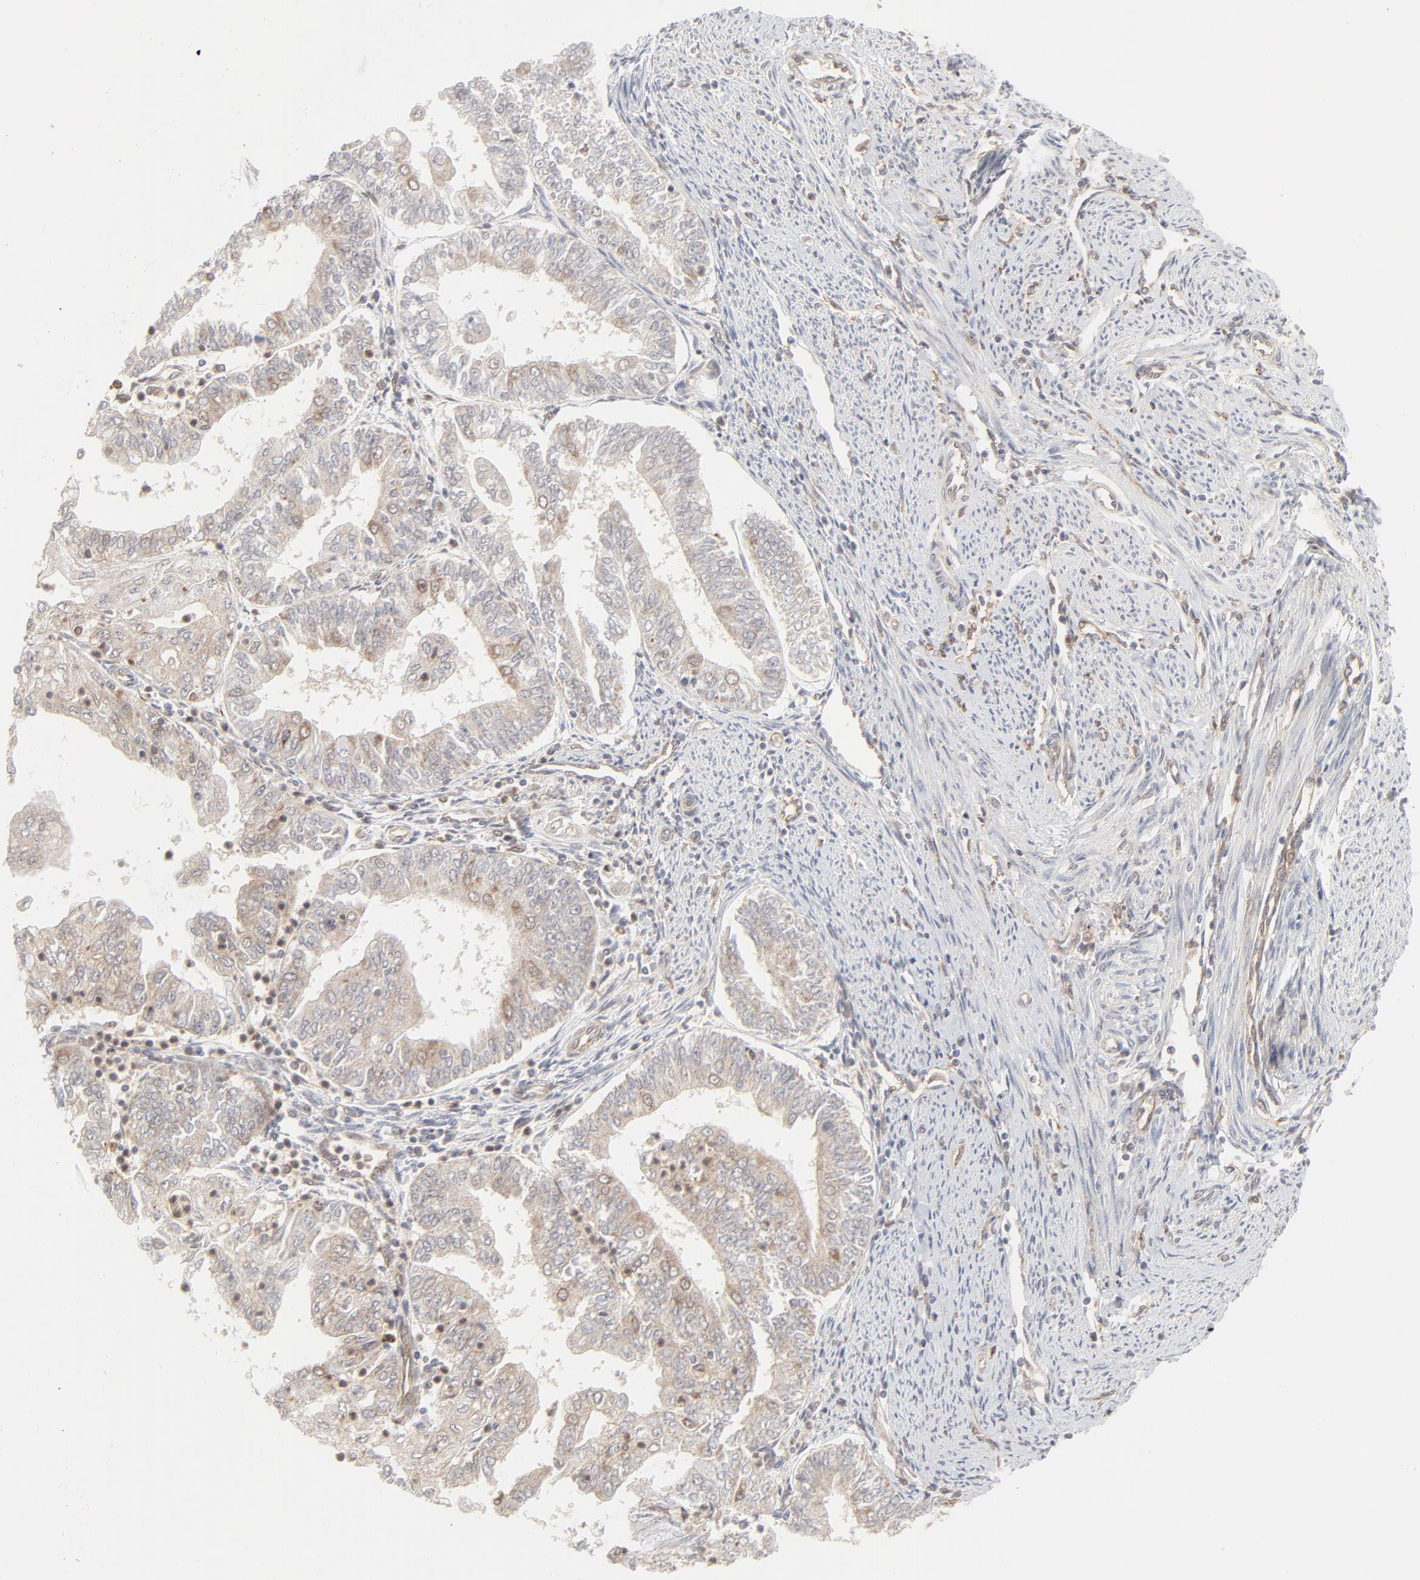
{"staining": {"intensity": "weak", "quantity": ">75%", "location": "cytoplasmic/membranous"}, "tissue": "endometrial cancer", "cell_type": "Tumor cells", "image_type": "cancer", "snomed": [{"axis": "morphology", "description": "Adenocarcinoma, NOS"}, {"axis": "topography", "description": "Endometrium"}], "caption": "Human endometrial cancer stained with a brown dye reveals weak cytoplasmic/membranous positive positivity in approximately >75% of tumor cells.", "gene": "RAB5C", "patient": {"sex": "female", "age": 75}}